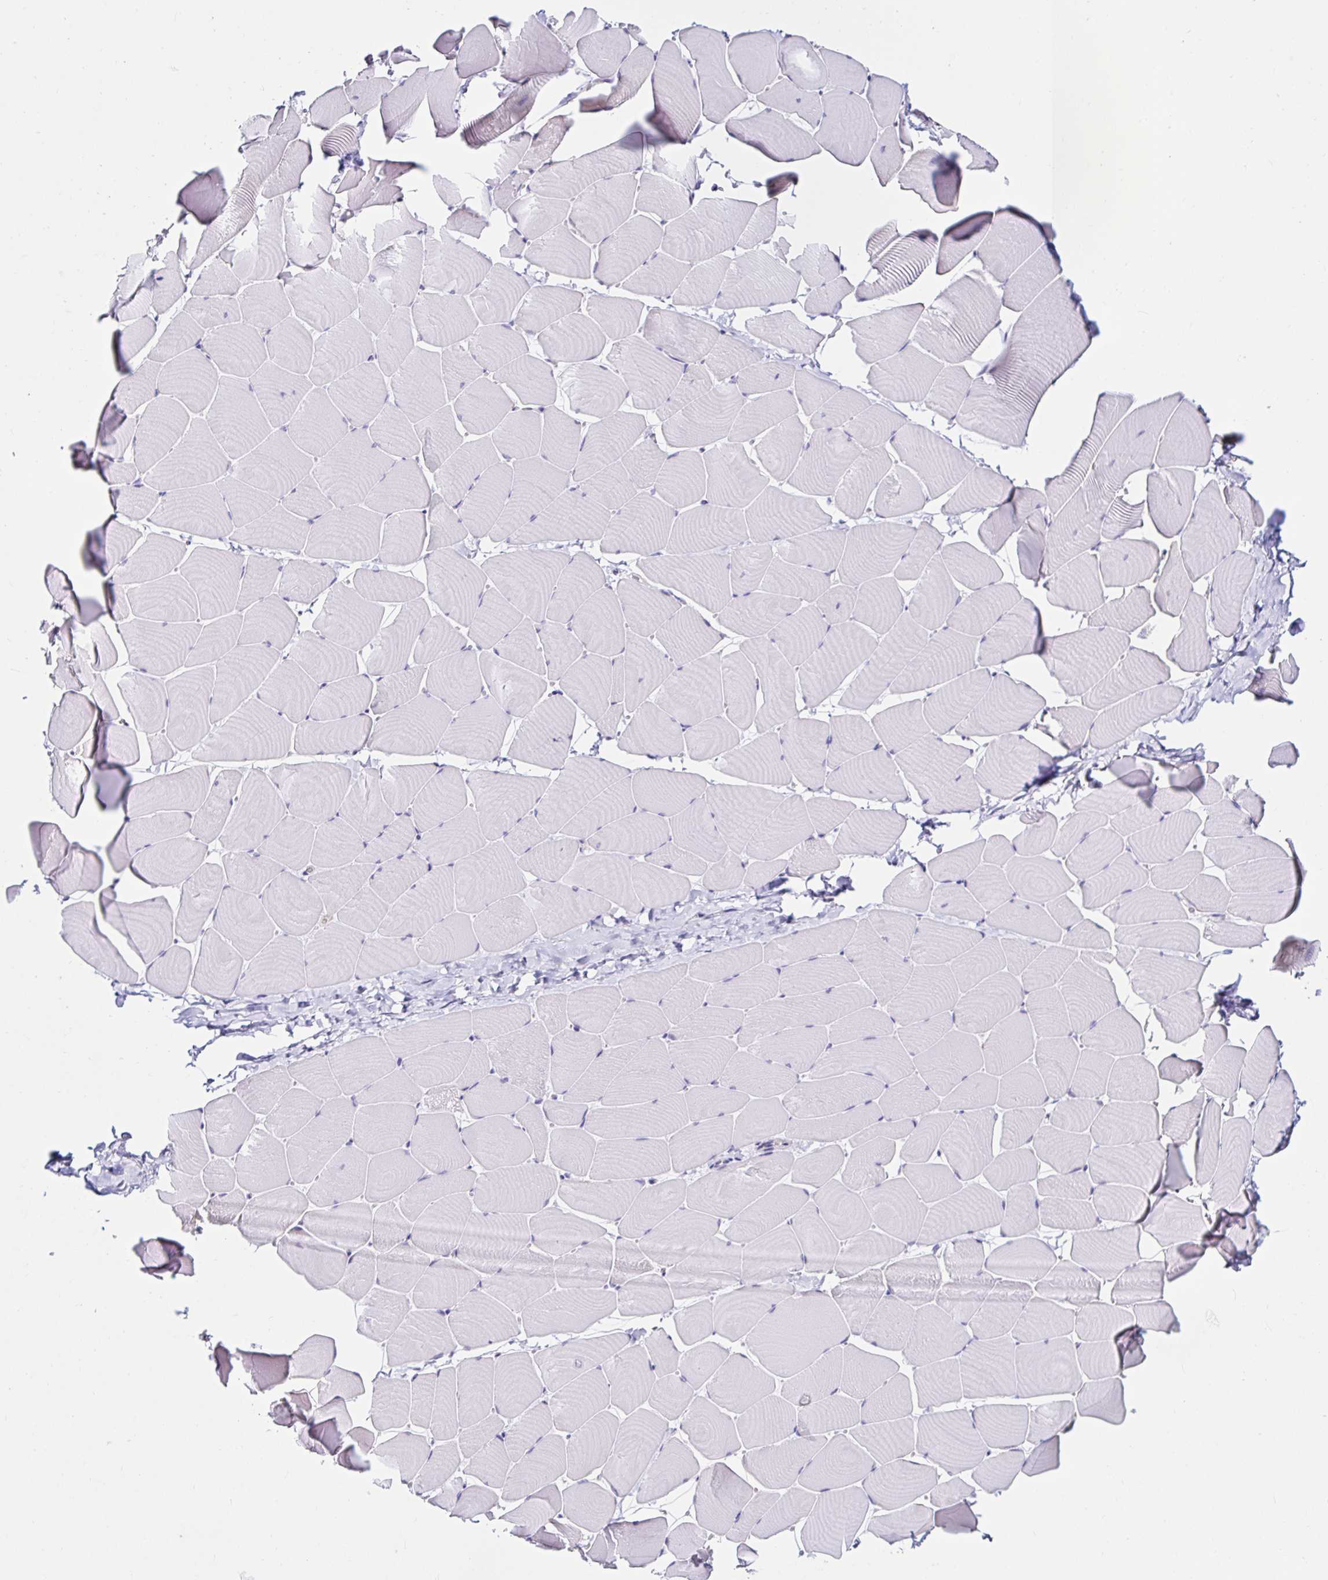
{"staining": {"intensity": "negative", "quantity": "none", "location": "none"}, "tissue": "skeletal muscle", "cell_type": "Myocytes", "image_type": "normal", "snomed": [{"axis": "morphology", "description": "Normal tissue, NOS"}, {"axis": "topography", "description": "Skeletal muscle"}], "caption": "Immunohistochemistry (IHC) of normal skeletal muscle shows no staining in myocytes.", "gene": "VSIG2", "patient": {"sex": "male", "age": 25}}